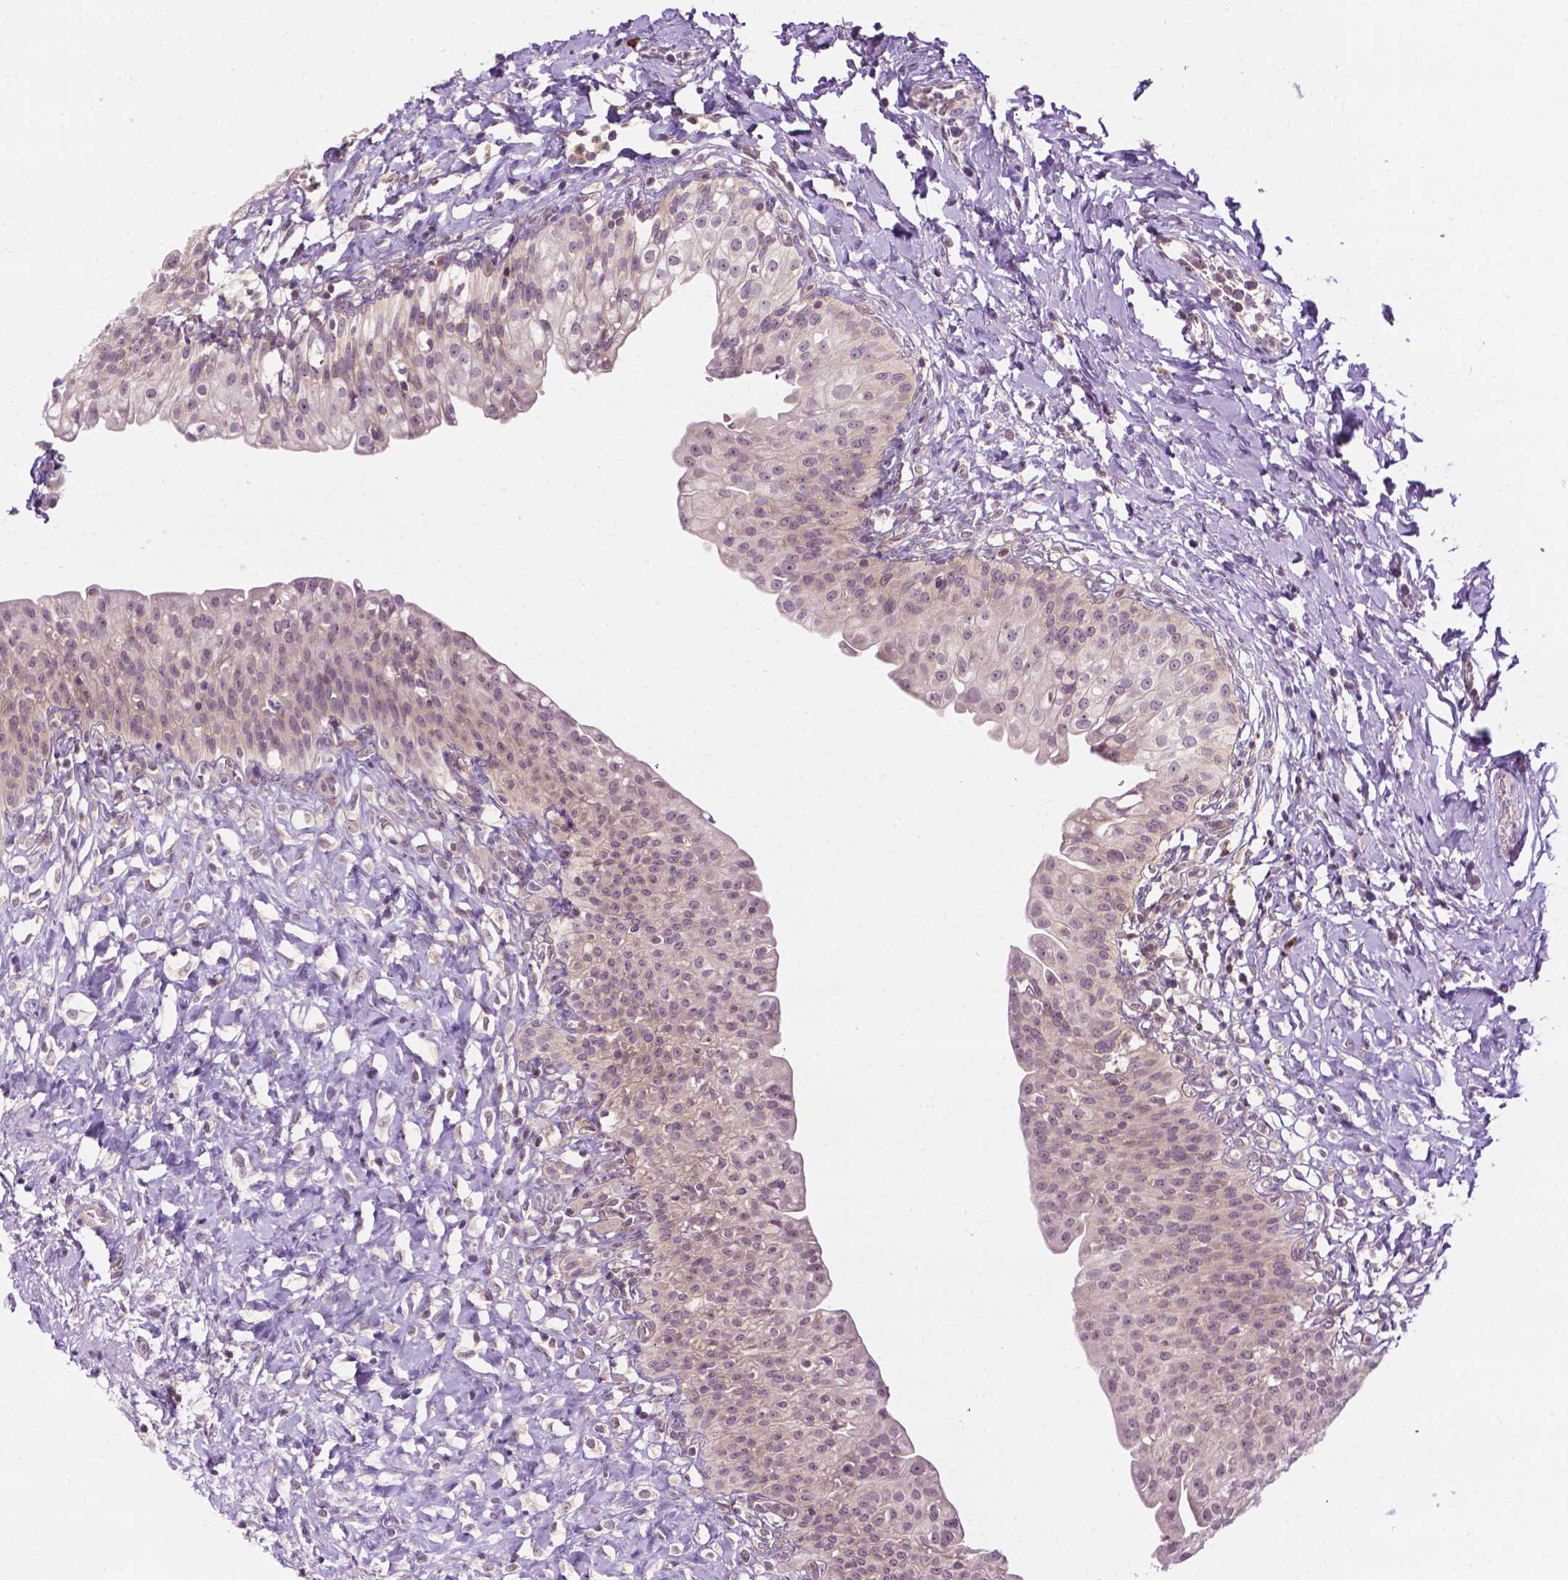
{"staining": {"intensity": "weak", "quantity": "25%-75%", "location": "nuclear"}, "tissue": "urinary bladder", "cell_type": "Urothelial cells", "image_type": "normal", "snomed": [{"axis": "morphology", "description": "Normal tissue, NOS"}, {"axis": "topography", "description": "Urinary bladder"}], "caption": "Approximately 25%-75% of urothelial cells in benign urinary bladder display weak nuclear protein expression as visualized by brown immunohistochemical staining.", "gene": "DENND4A", "patient": {"sex": "male", "age": 76}}